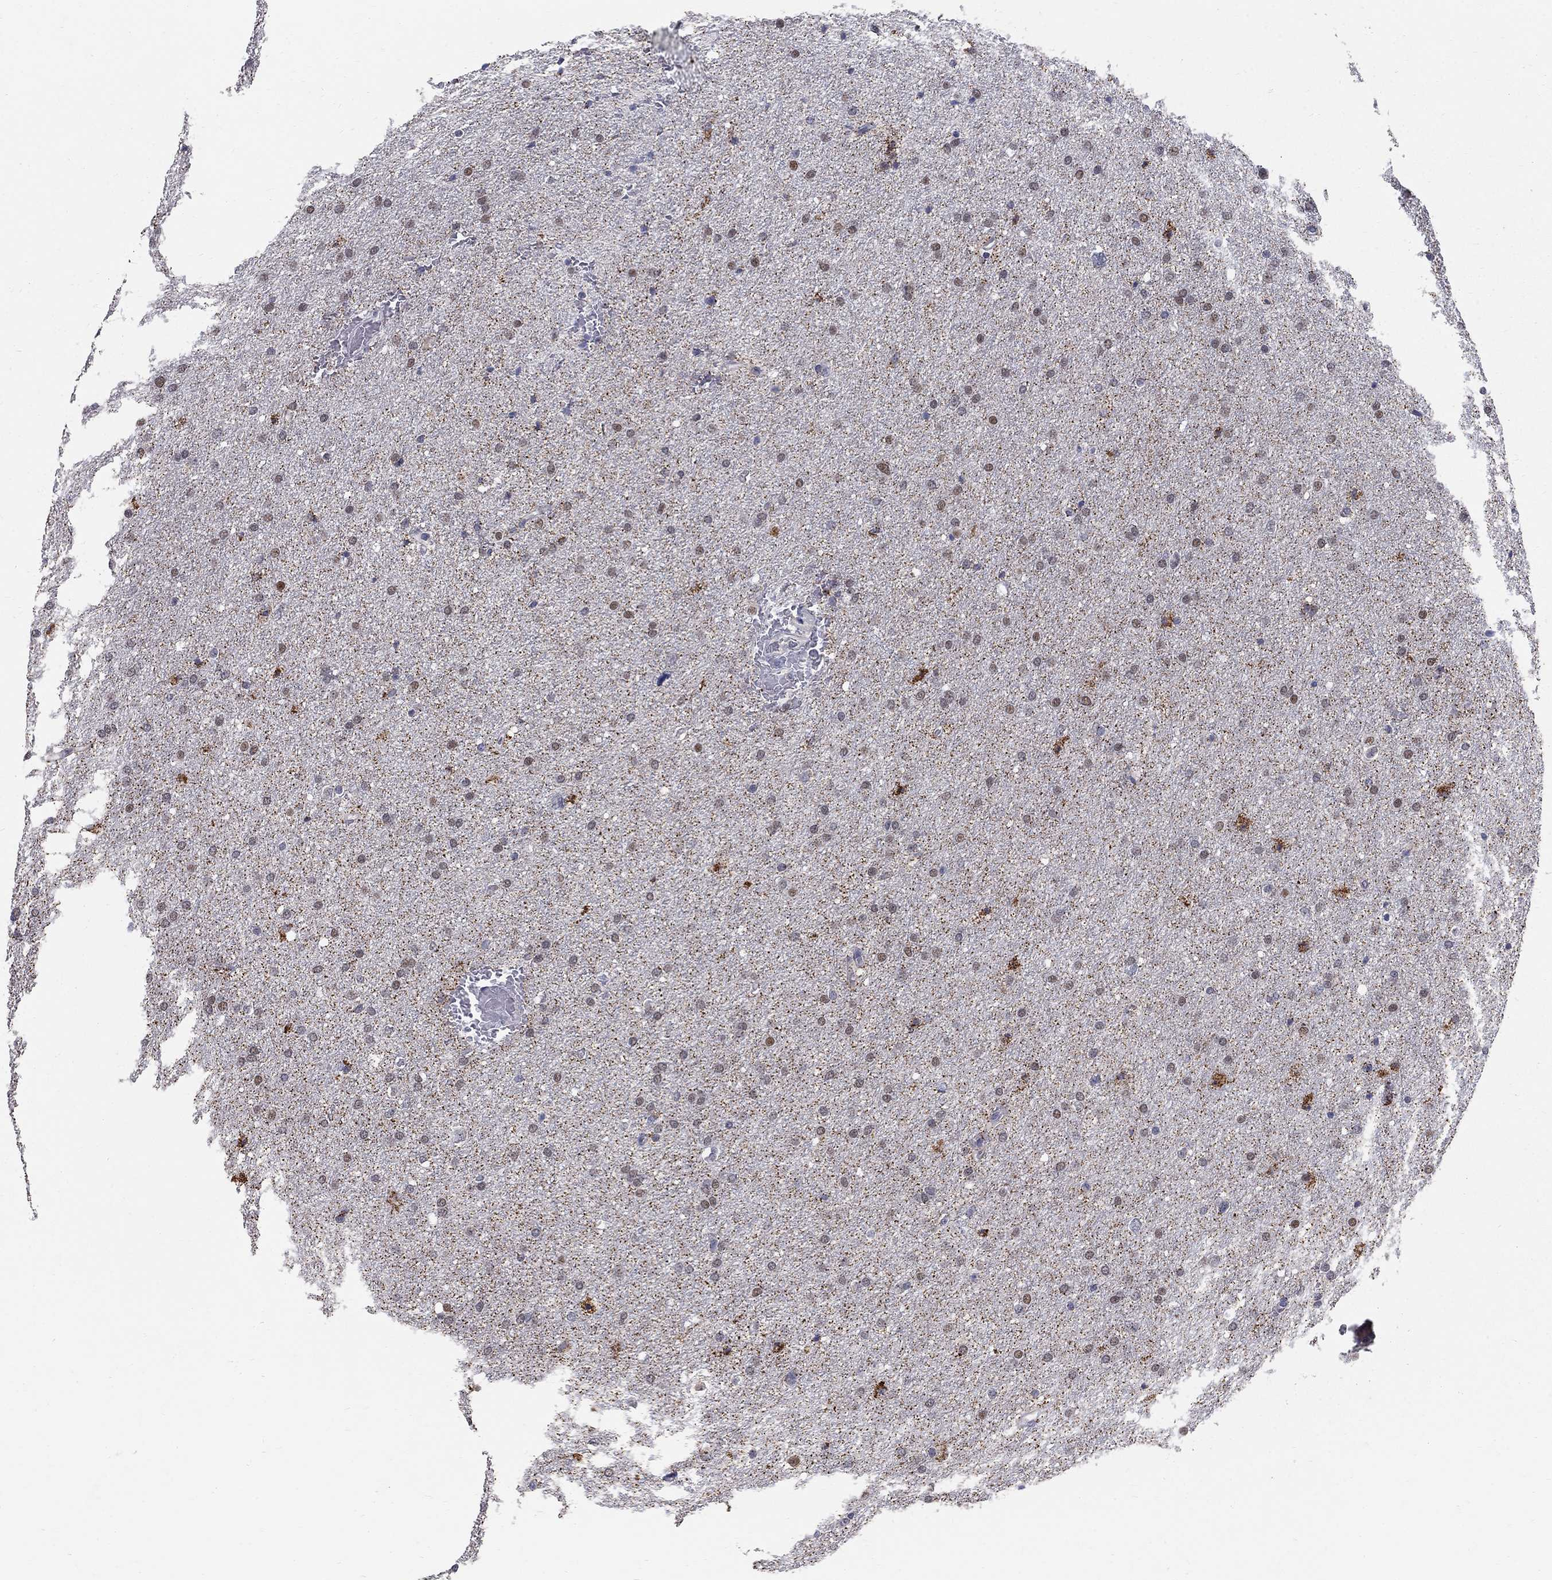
{"staining": {"intensity": "moderate", "quantity": "<25%", "location": "nuclear"}, "tissue": "glioma", "cell_type": "Tumor cells", "image_type": "cancer", "snomed": [{"axis": "morphology", "description": "Glioma, malignant, Low grade"}, {"axis": "topography", "description": "Brain"}], "caption": "Brown immunohistochemical staining in human malignant glioma (low-grade) shows moderate nuclear positivity in about <25% of tumor cells. The staining was performed using DAB (3,3'-diaminobenzidine) to visualize the protein expression in brown, while the nuclei were stained in blue with hematoxylin (Magnification: 20x).", "gene": "GCFC2", "patient": {"sex": "female", "age": 37}}